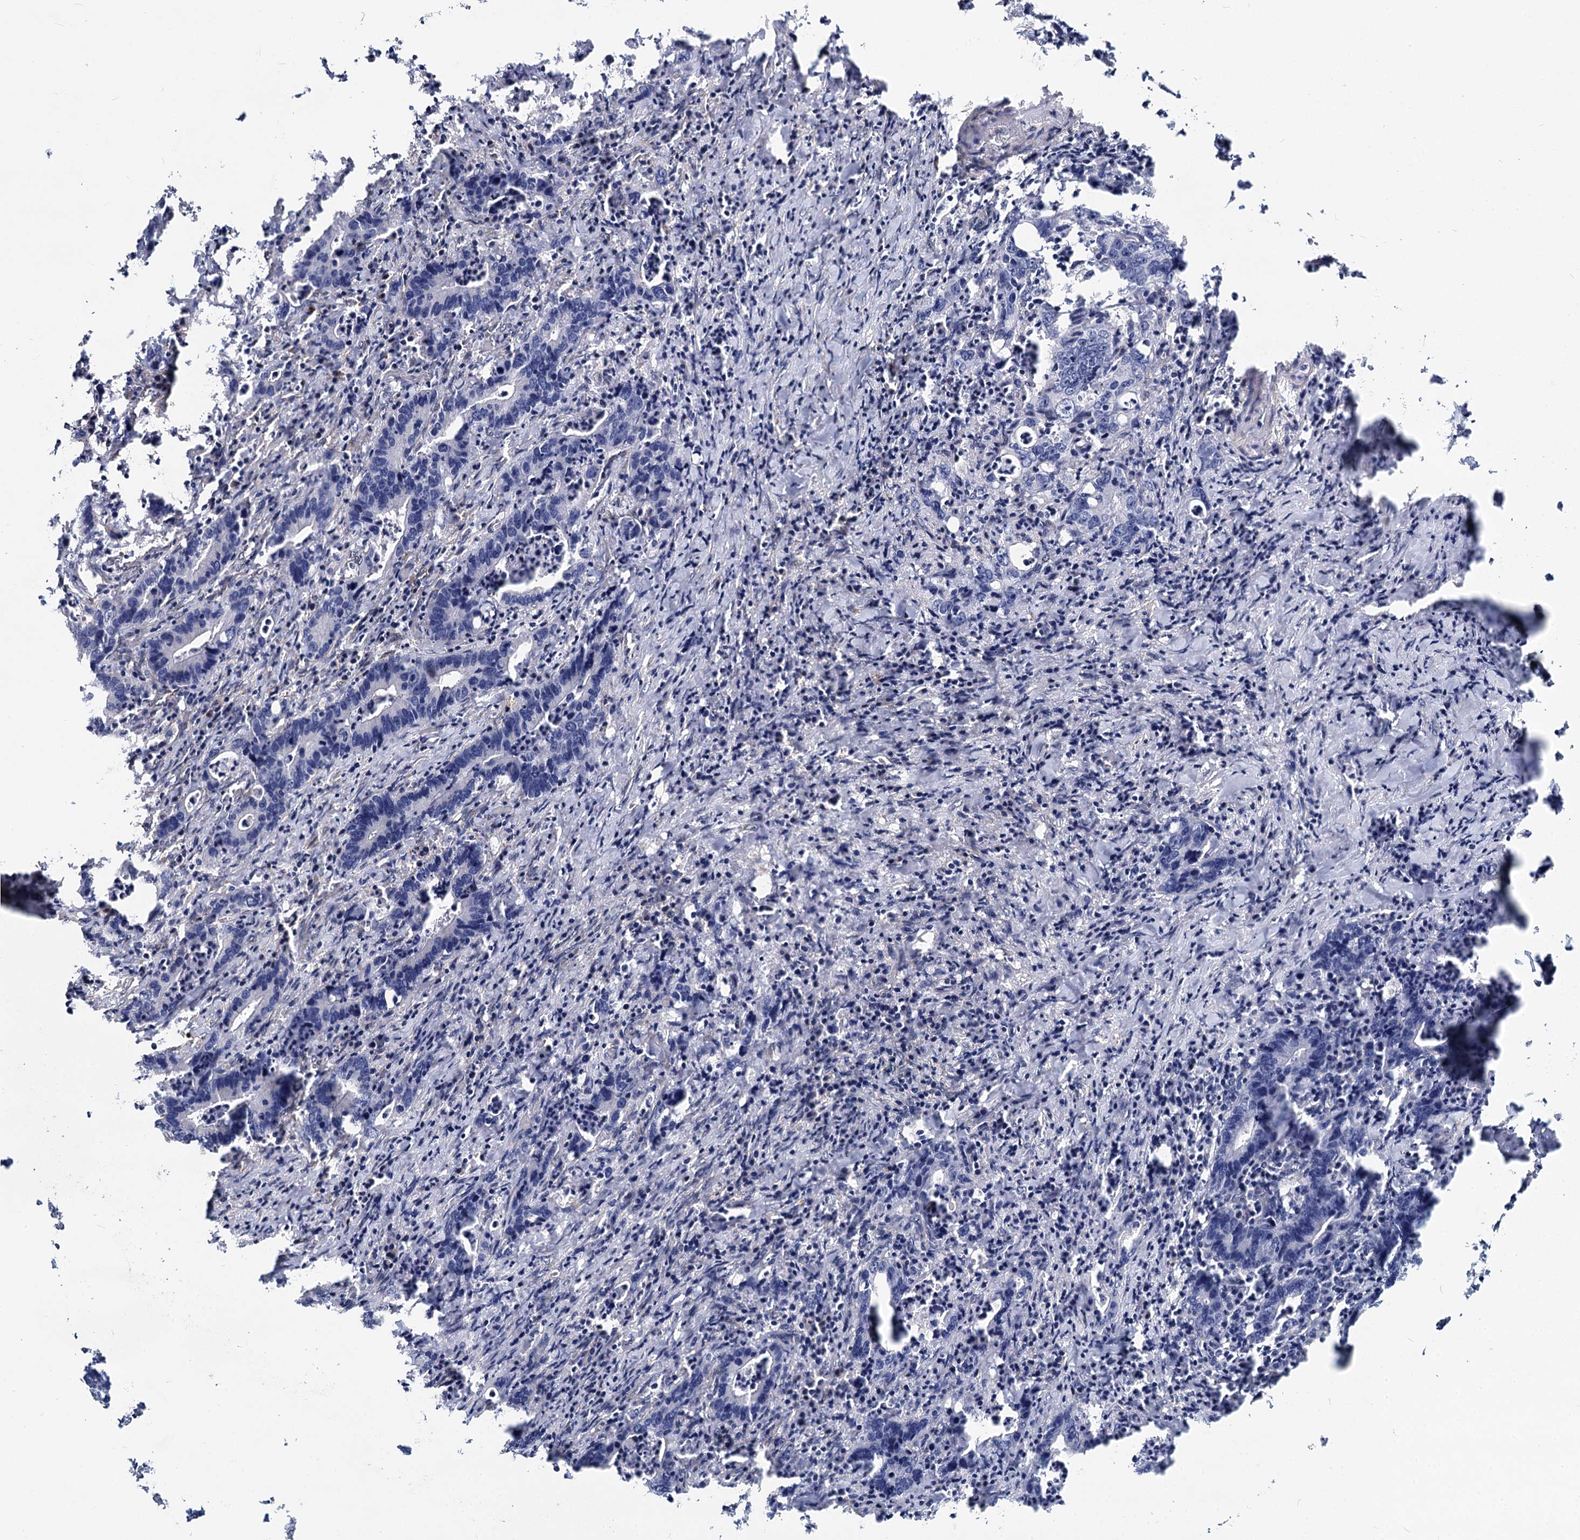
{"staining": {"intensity": "negative", "quantity": "none", "location": "none"}, "tissue": "colorectal cancer", "cell_type": "Tumor cells", "image_type": "cancer", "snomed": [{"axis": "morphology", "description": "Adenocarcinoma, NOS"}, {"axis": "topography", "description": "Colon"}], "caption": "Immunohistochemical staining of human colorectal cancer (adenocarcinoma) displays no significant expression in tumor cells. (Immunohistochemistry (ihc), brightfield microscopy, high magnification).", "gene": "GSTM3", "patient": {"sex": "female", "age": 75}}